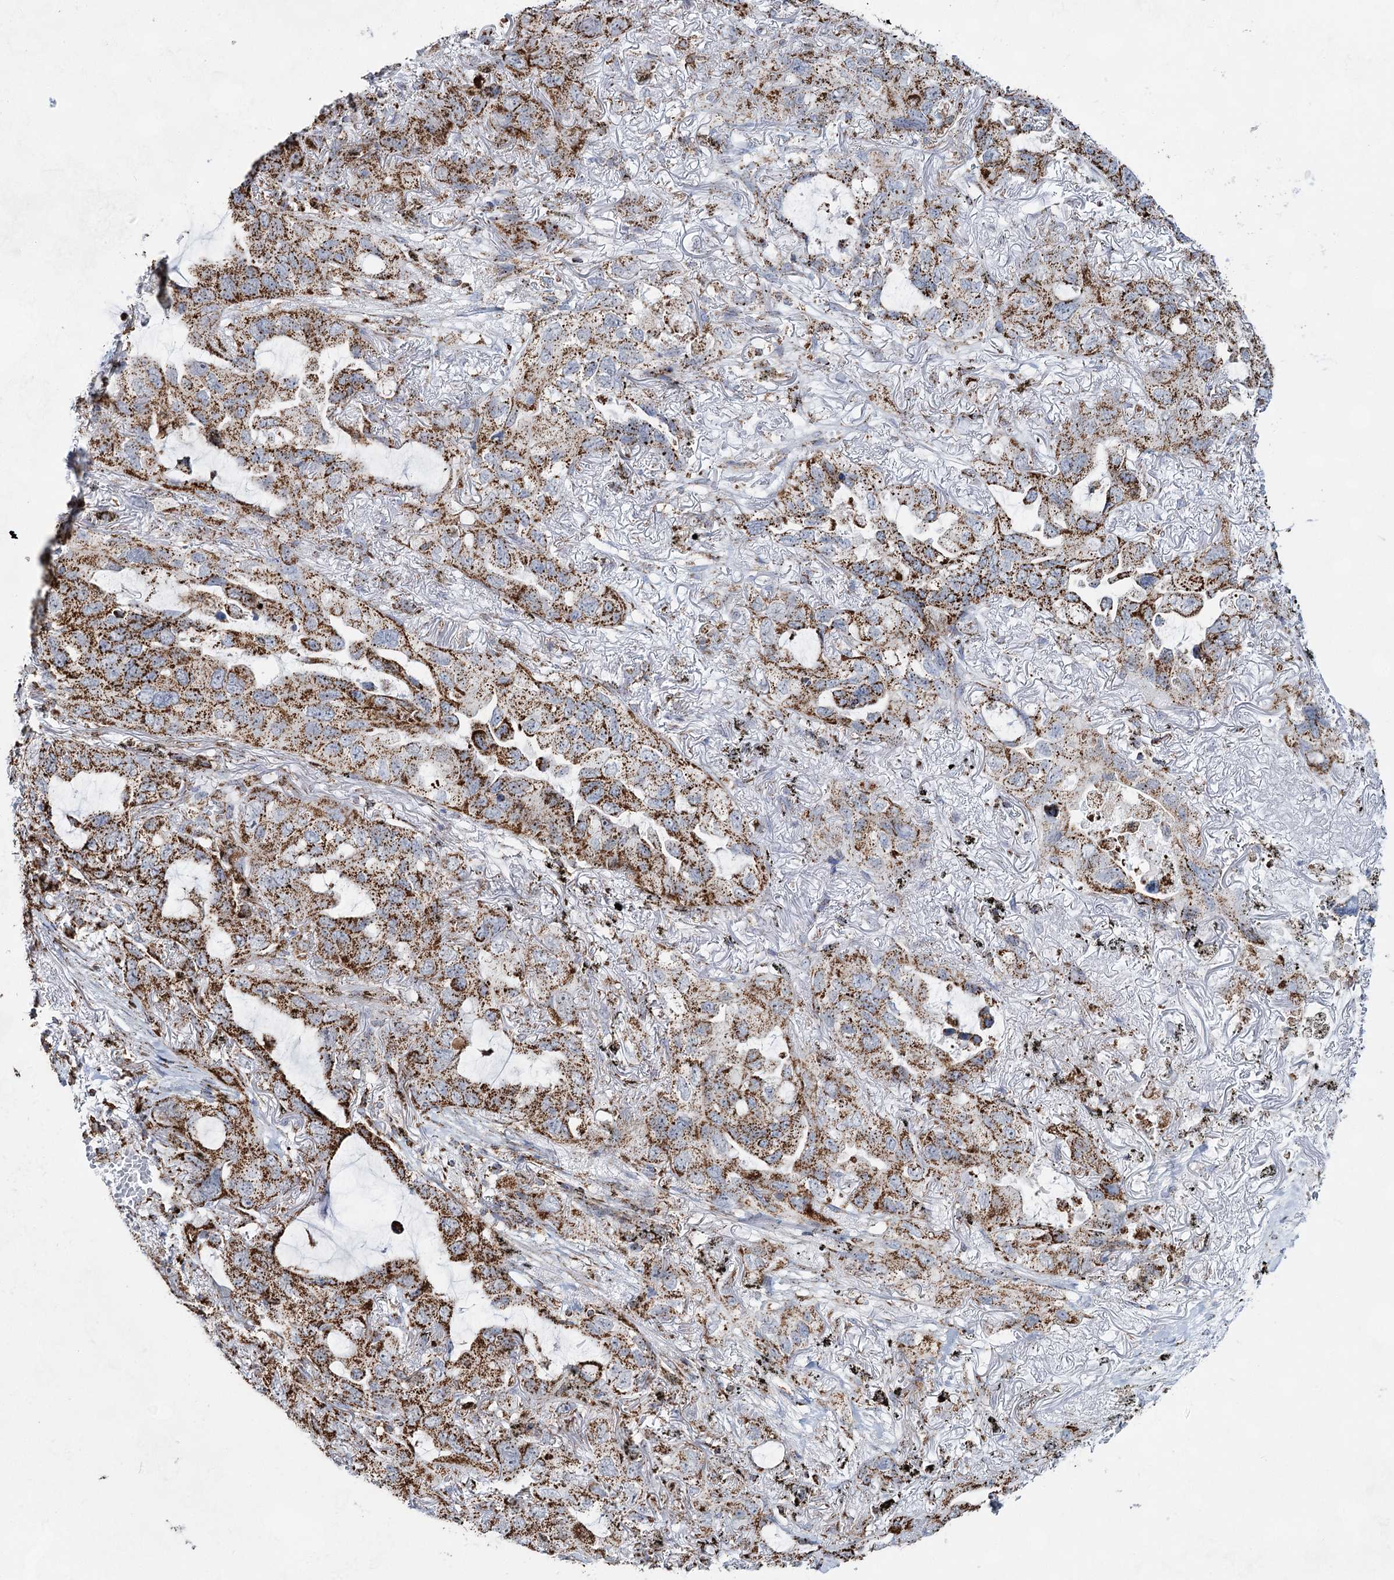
{"staining": {"intensity": "moderate", "quantity": ">75%", "location": "cytoplasmic/membranous"}, "tissue": "lung cancer", "cell_type": "Tumor cells", "image_type": "cancer", "snomed": [{"axis": "morphology", "description": "Squamous cell carcinoma, NOS"}, {"axis": "topography", "description": "Lung"}], "caption": "Immunohistochemical staining of human lung squamous cell carcinoma reveals moderate cytoplasmic/membranous protein expression in approximately >75% of tumor cells.", "gene": "CWF19L1", "patient": {"sex": "female", "age": 73}}